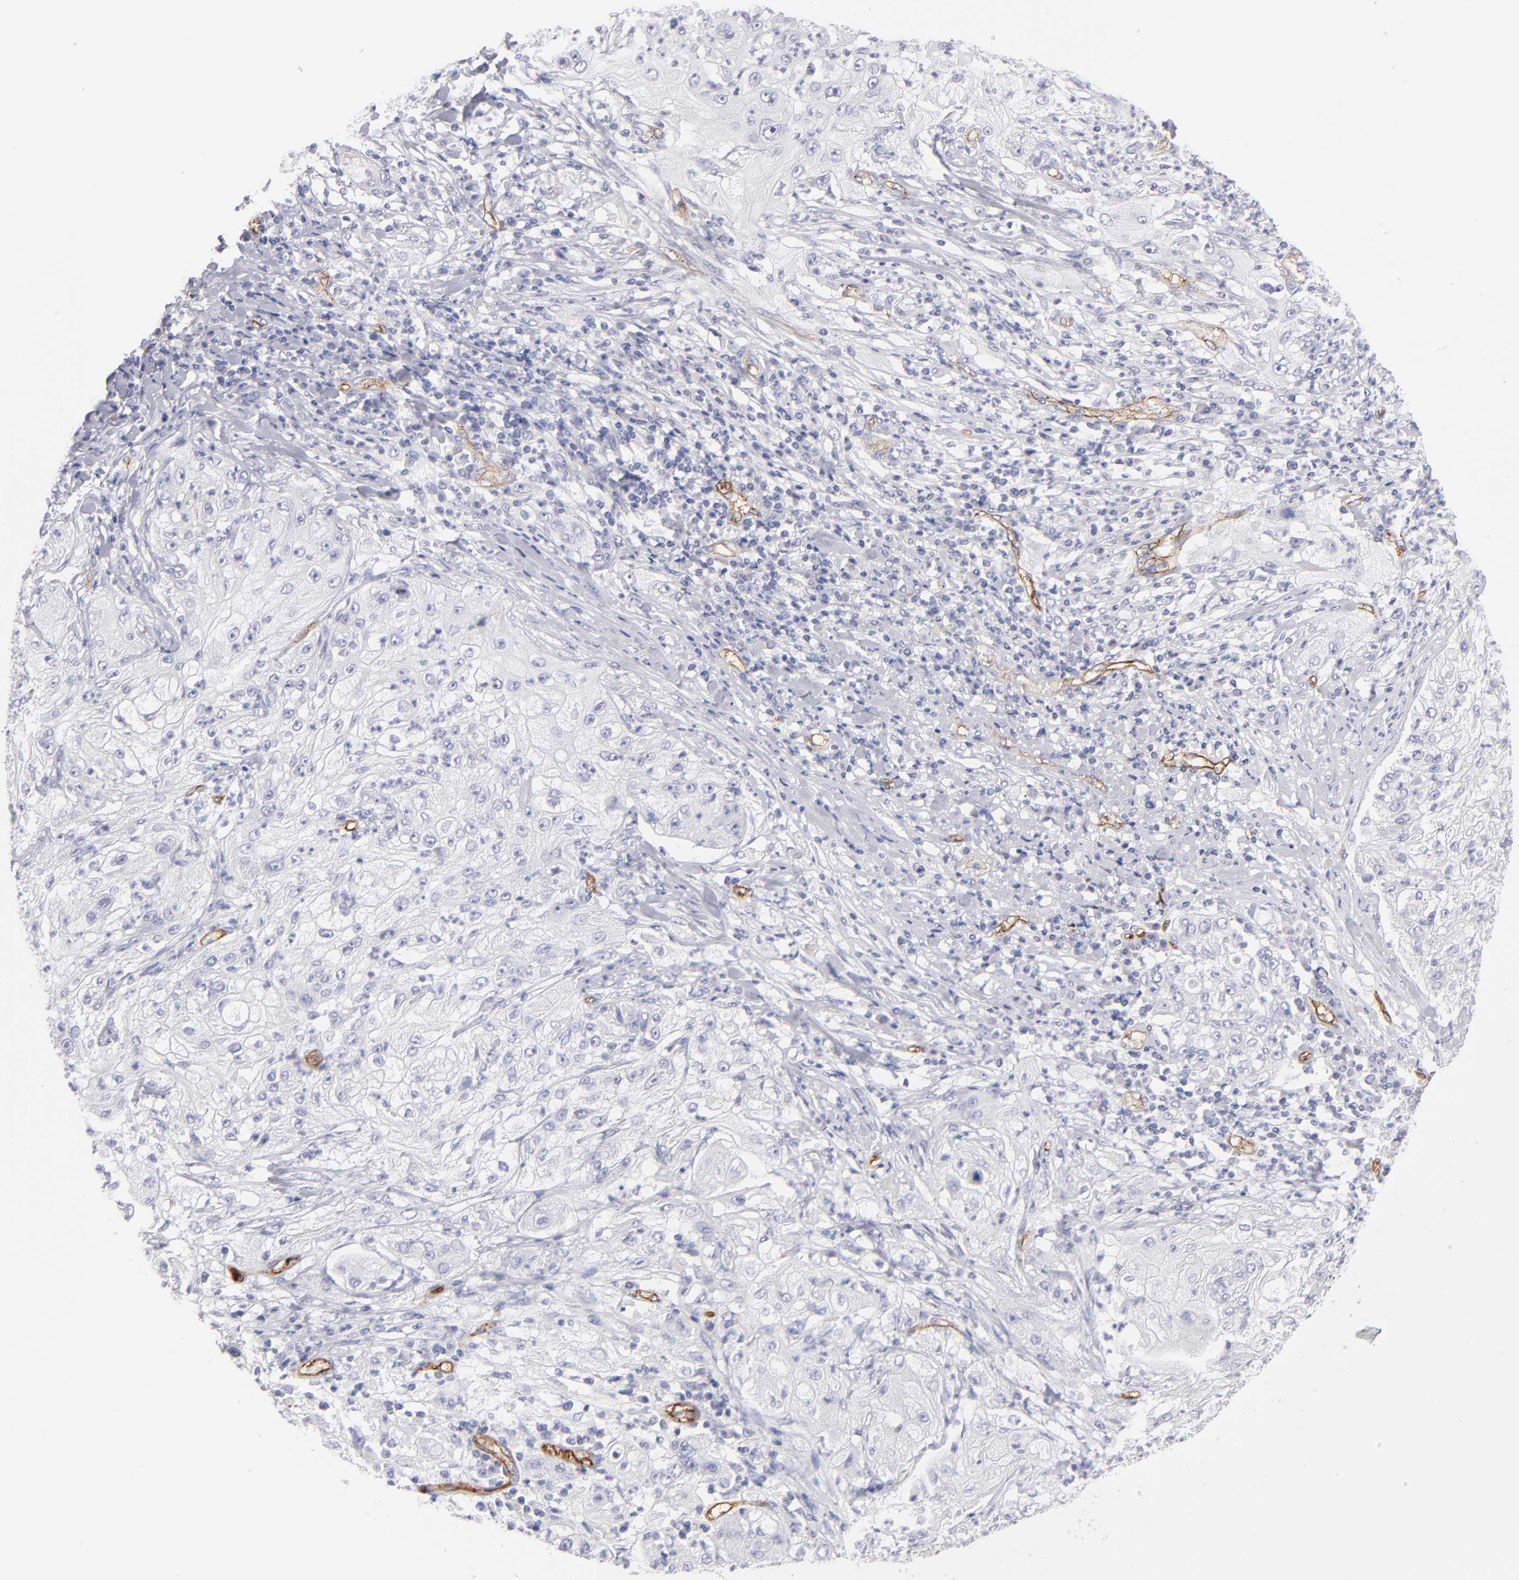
{"staining": {"intensity": "negative", "quantity": "none", "location": "none"}, "tissue": "lung cancer", "cell_type": "Tumor cells", "image_type": "cancer", "snomed": [{"axis": "morphology", "description": "Inflammation, NOS"}, {"axis": "morphology", "description": "Squamous cell carcinoma, NOS"}, {"axis": "topography", "description": "Lymph node"}, {"axis": "topography", "description": "Soft tissue"}, {"axis": "topography", "description": "Lung"}], "caption": "Lung cancer was stained to show a protein in brown. There is no significant positivity in tumor cells.", "gene": "PLVAP", "patient": {"sex": "male", "age": 66}}